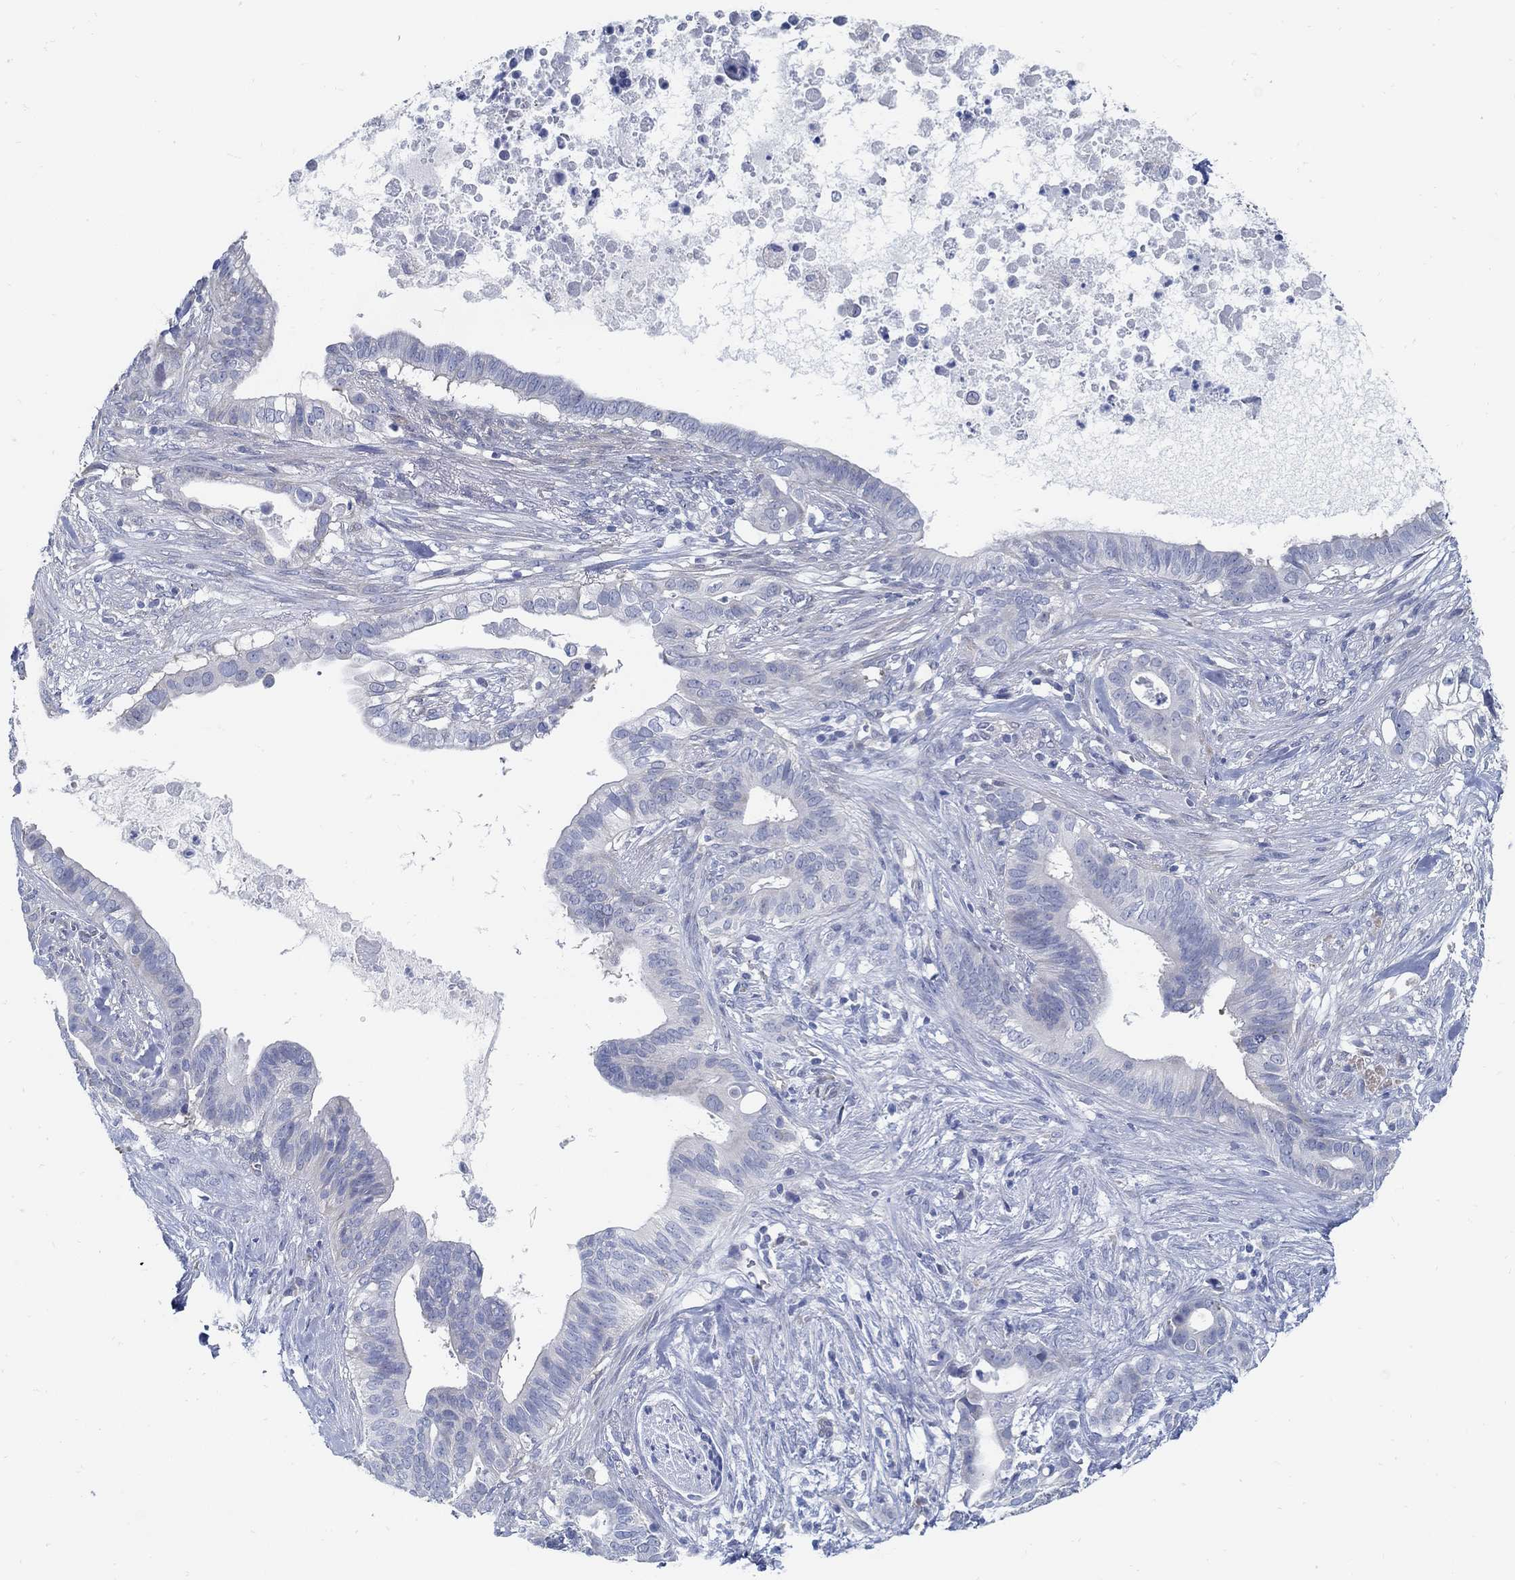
{"staining": {"intensity": "negative", "quantity": "none", "location": "none"}, "tissue": "pancreatic cancer", "cell_type": "Tumor cells", "image_type": "cancer", "snomed": [{"axis": "morphology", "description": "Adenocarcinoma, NOS"}, {"axis": "topography", "description": "Pancreas"}], "caption": "Immunohistochemistry micrograph of neoplastic tissue: pancreatic adenocarcinoma stained with DAB (3,3'-diaminobenzidine) displays no significant protein staining in tumor cells. The staining was performed using DAB to visualize the protein expression in brown, while the nuclei were stained in blue with hematoxylin (Magnification: 20x).", "gene": "C15orf39", "patient": {"sex": "male", "age": 61}}